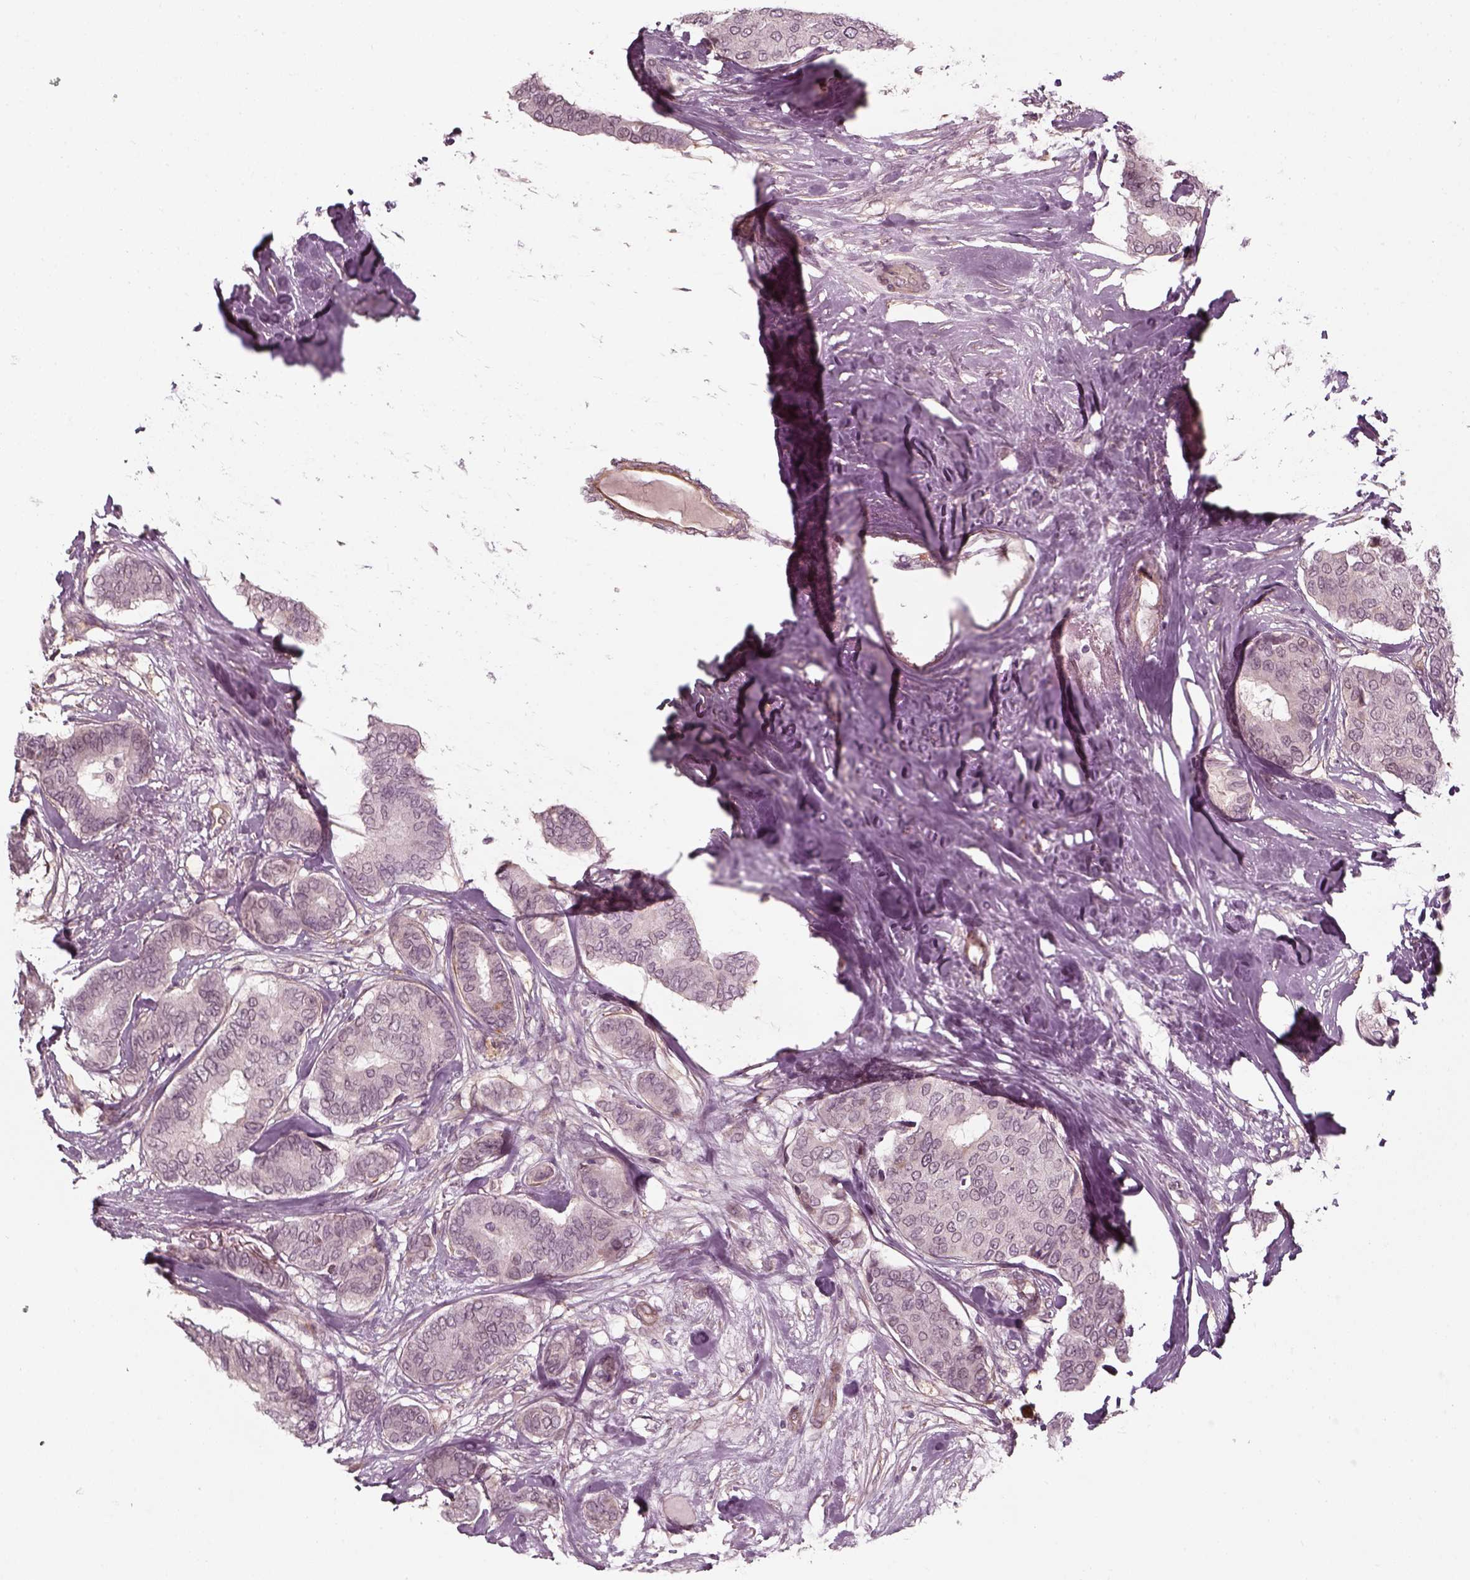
{"staining": {"intensity": "negative", "quantity": "none", "location": "none"}, "tissue": "breast cancer", "cell_type": "Tumor cells", "image_type": "cancer", "snomed": [{"axis": "morphology", "description": "Duct carcinoma"}, {"axis": "topography", "description": "Breast"}], "caption": "The histopathology image reveals no staining of tumor cells in breast intraductal carcinoma. (IHC, brightfield microscopy, high magnification).", "gene": "LAMB2", "patient": {"sex": "female", "age": 75}}